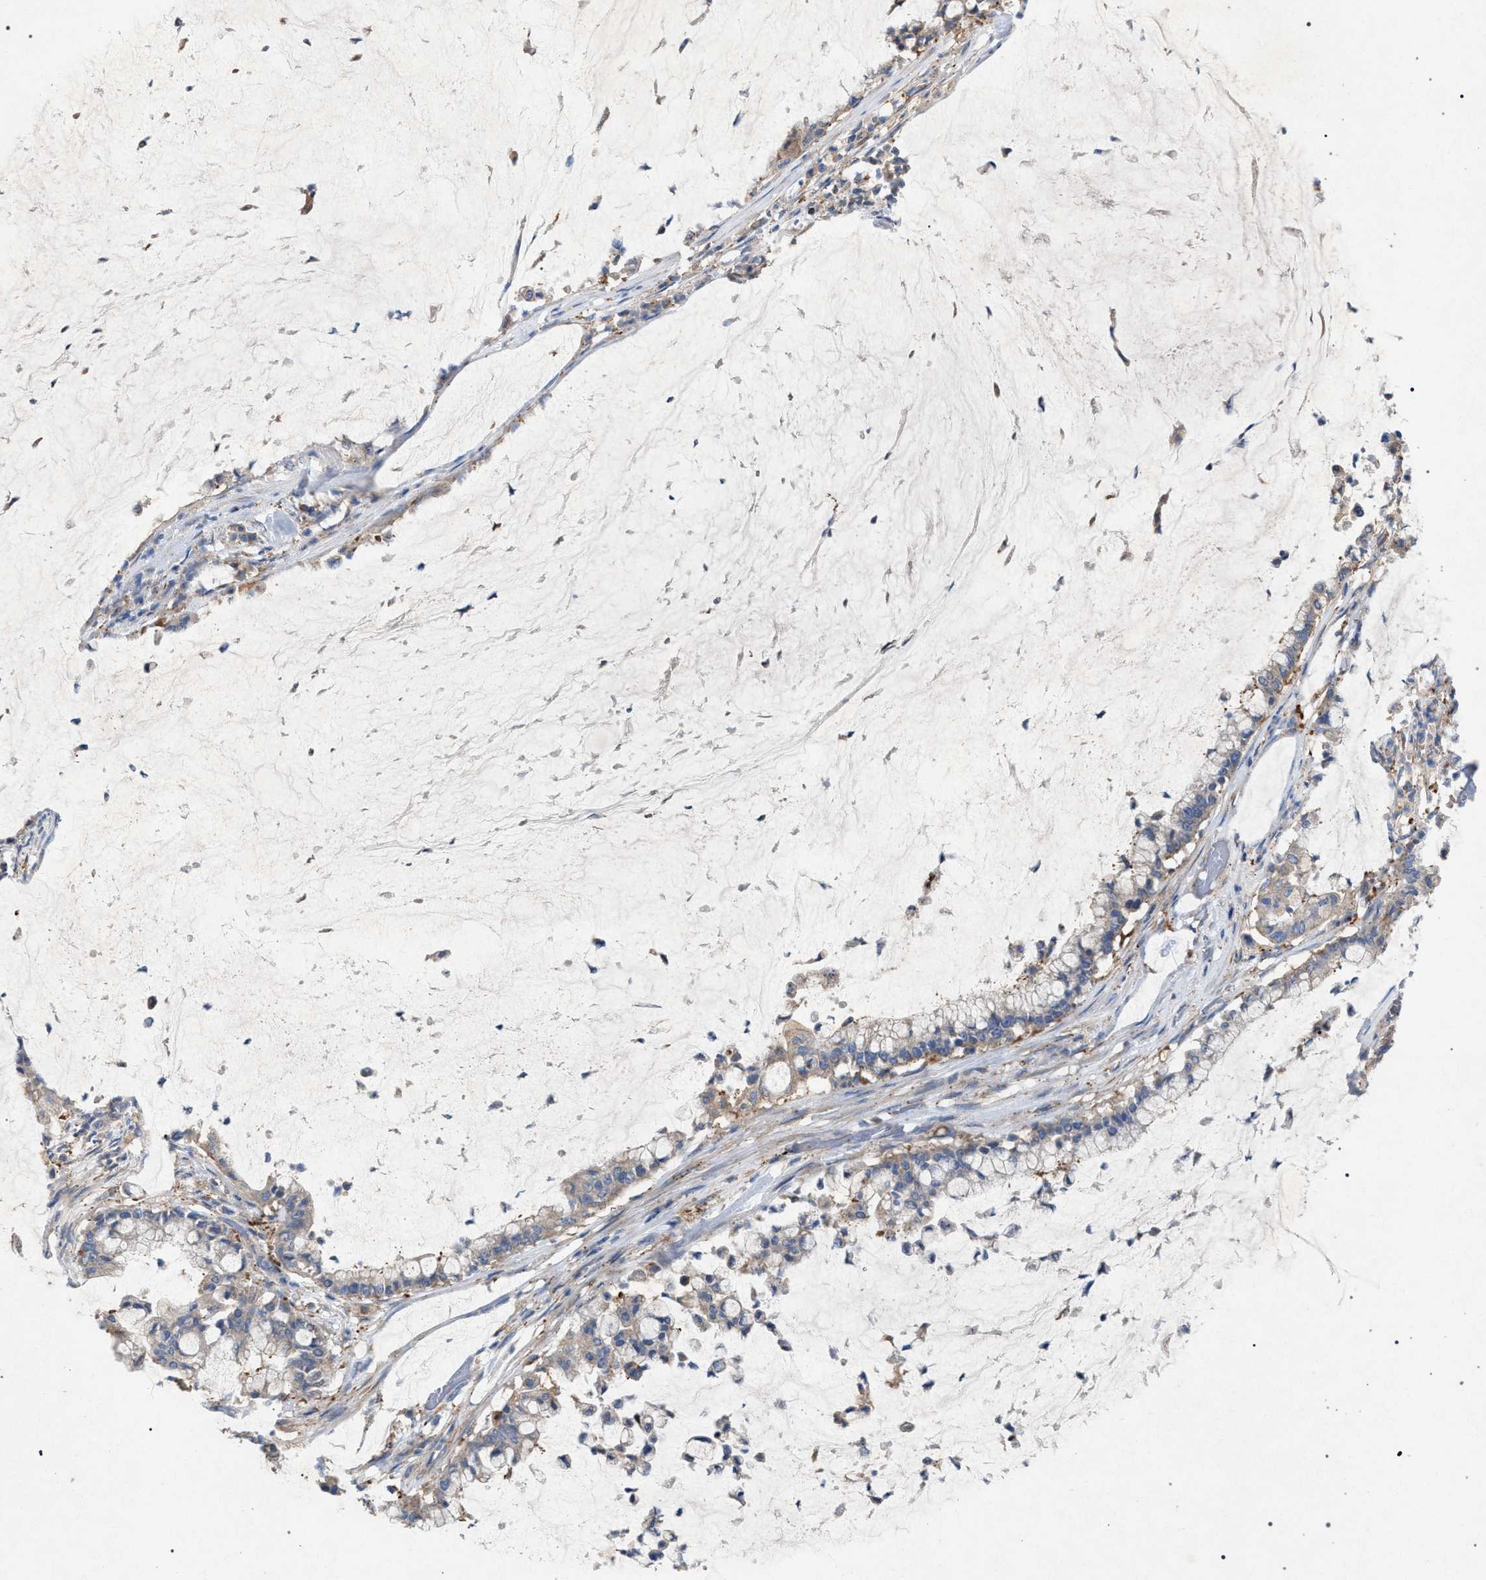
{"staining": {"intensity": "weak", "quantity": "<25%", "location": "cytoplasmic/membranous"}, "tissue": "pancreatic cancer", "cell_type": "Tumor cells", "image_type": "cancer", "snomed": [{"axis": "morphology", "description": "Adenocarcinoma, NOS"}, {"axis": "topography", "description": "Pancreas"}], "caption": "The histopathology image demonstrates no staining of tumor cells in pancreatic adenocarcinoma. (DAB IHC, high magnification).", "gene": "VPS13A", "patient": {"sex": "male", "age": 41}}